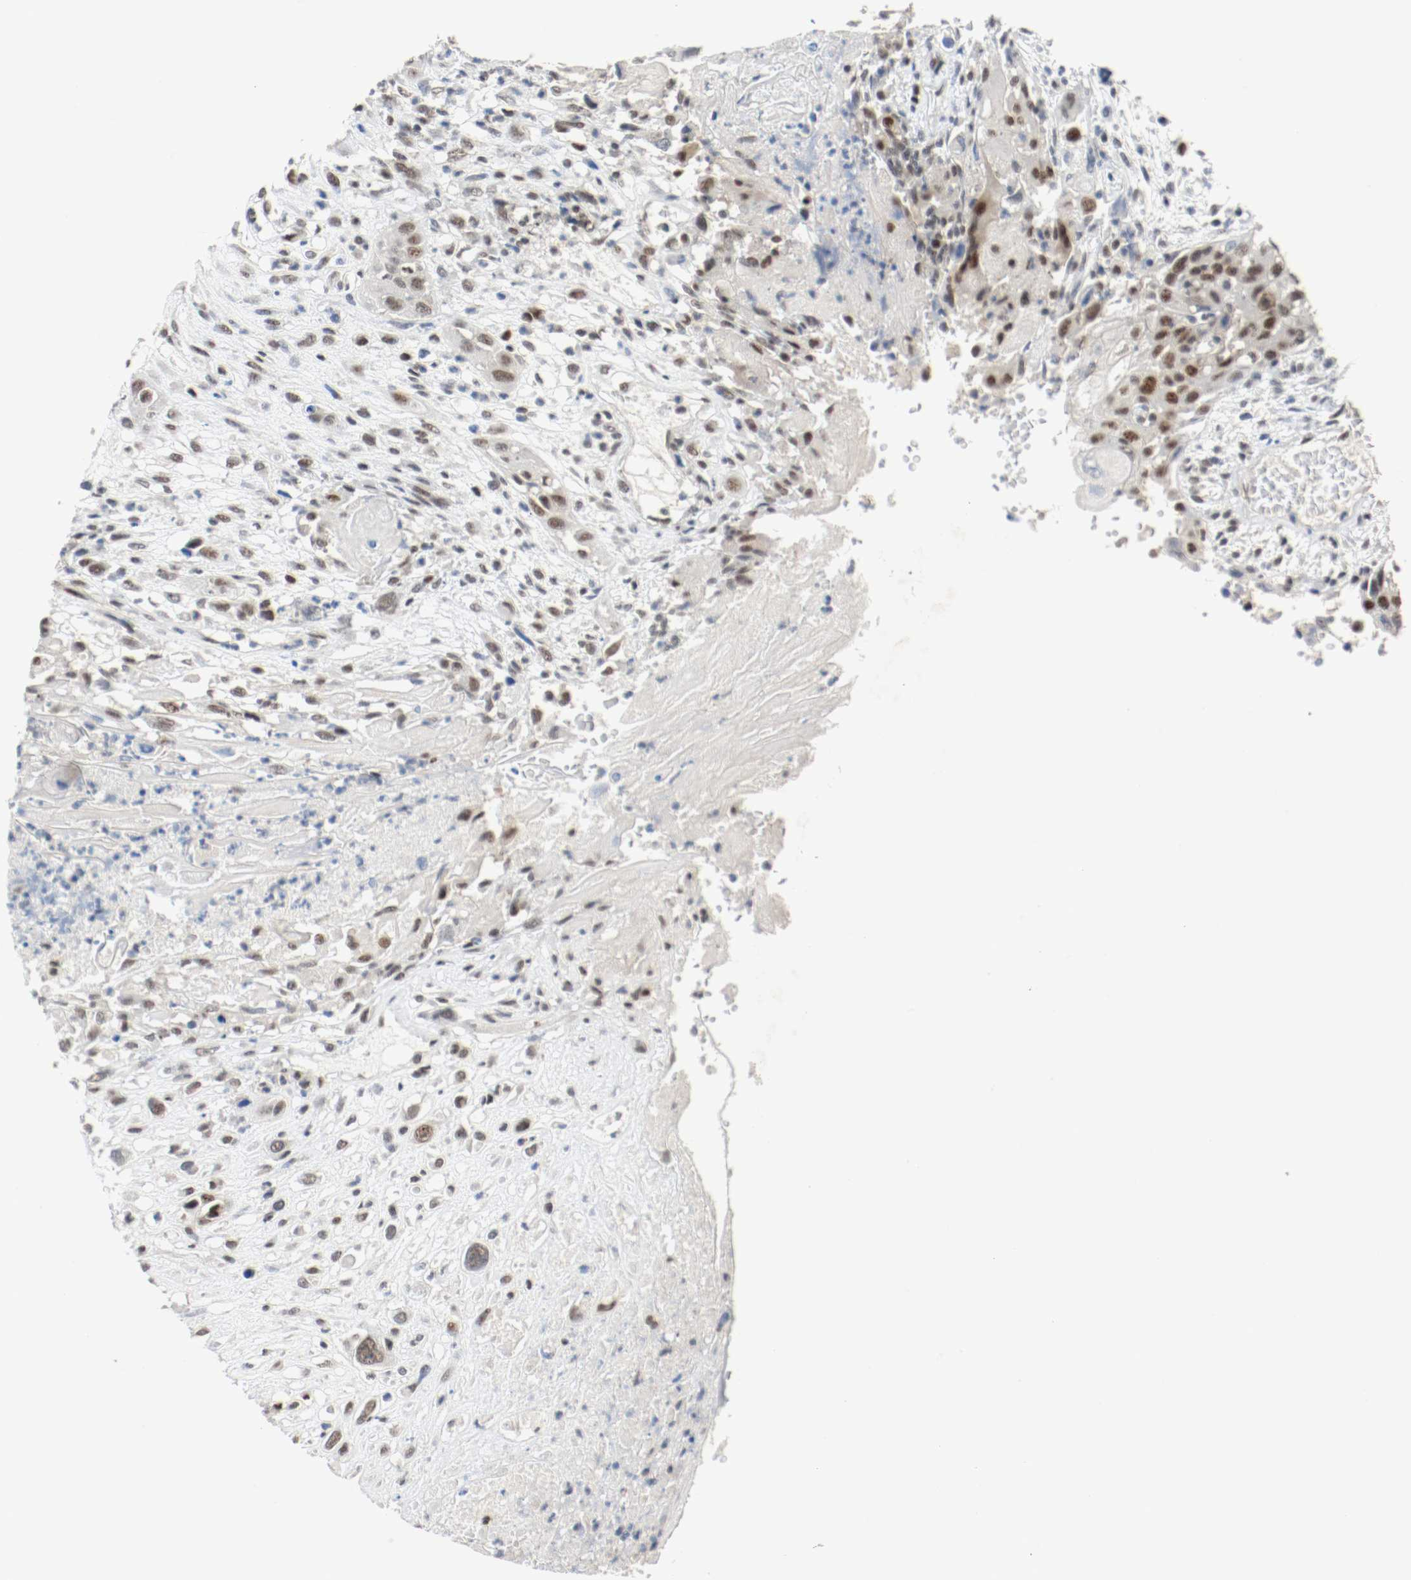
{"staining": {"intensity": "moderate", "quantity": "25%-75%", "location": "nuclear"}, "tissue": "head and neck cancer", "cell_type": "Tumor cells", "image_type": "cancer", "snomed": [{"axis": "morphology", "description": "Necrosis, NOS"}, {"axis": "morphology", "description": "Neoplasm, malignant, NOS"}, {"axis": "topography", "description": "Salivary gland"}, {"axis": "topography", "description": "Head-Neck"}], "caption": "A brown stain highlights moderate nuclear positivity of a protein in human head and neck malignant neoplasm tumor cells.", "gene": "ASH1L", "patient": {"sex": "male", "age": 43}}